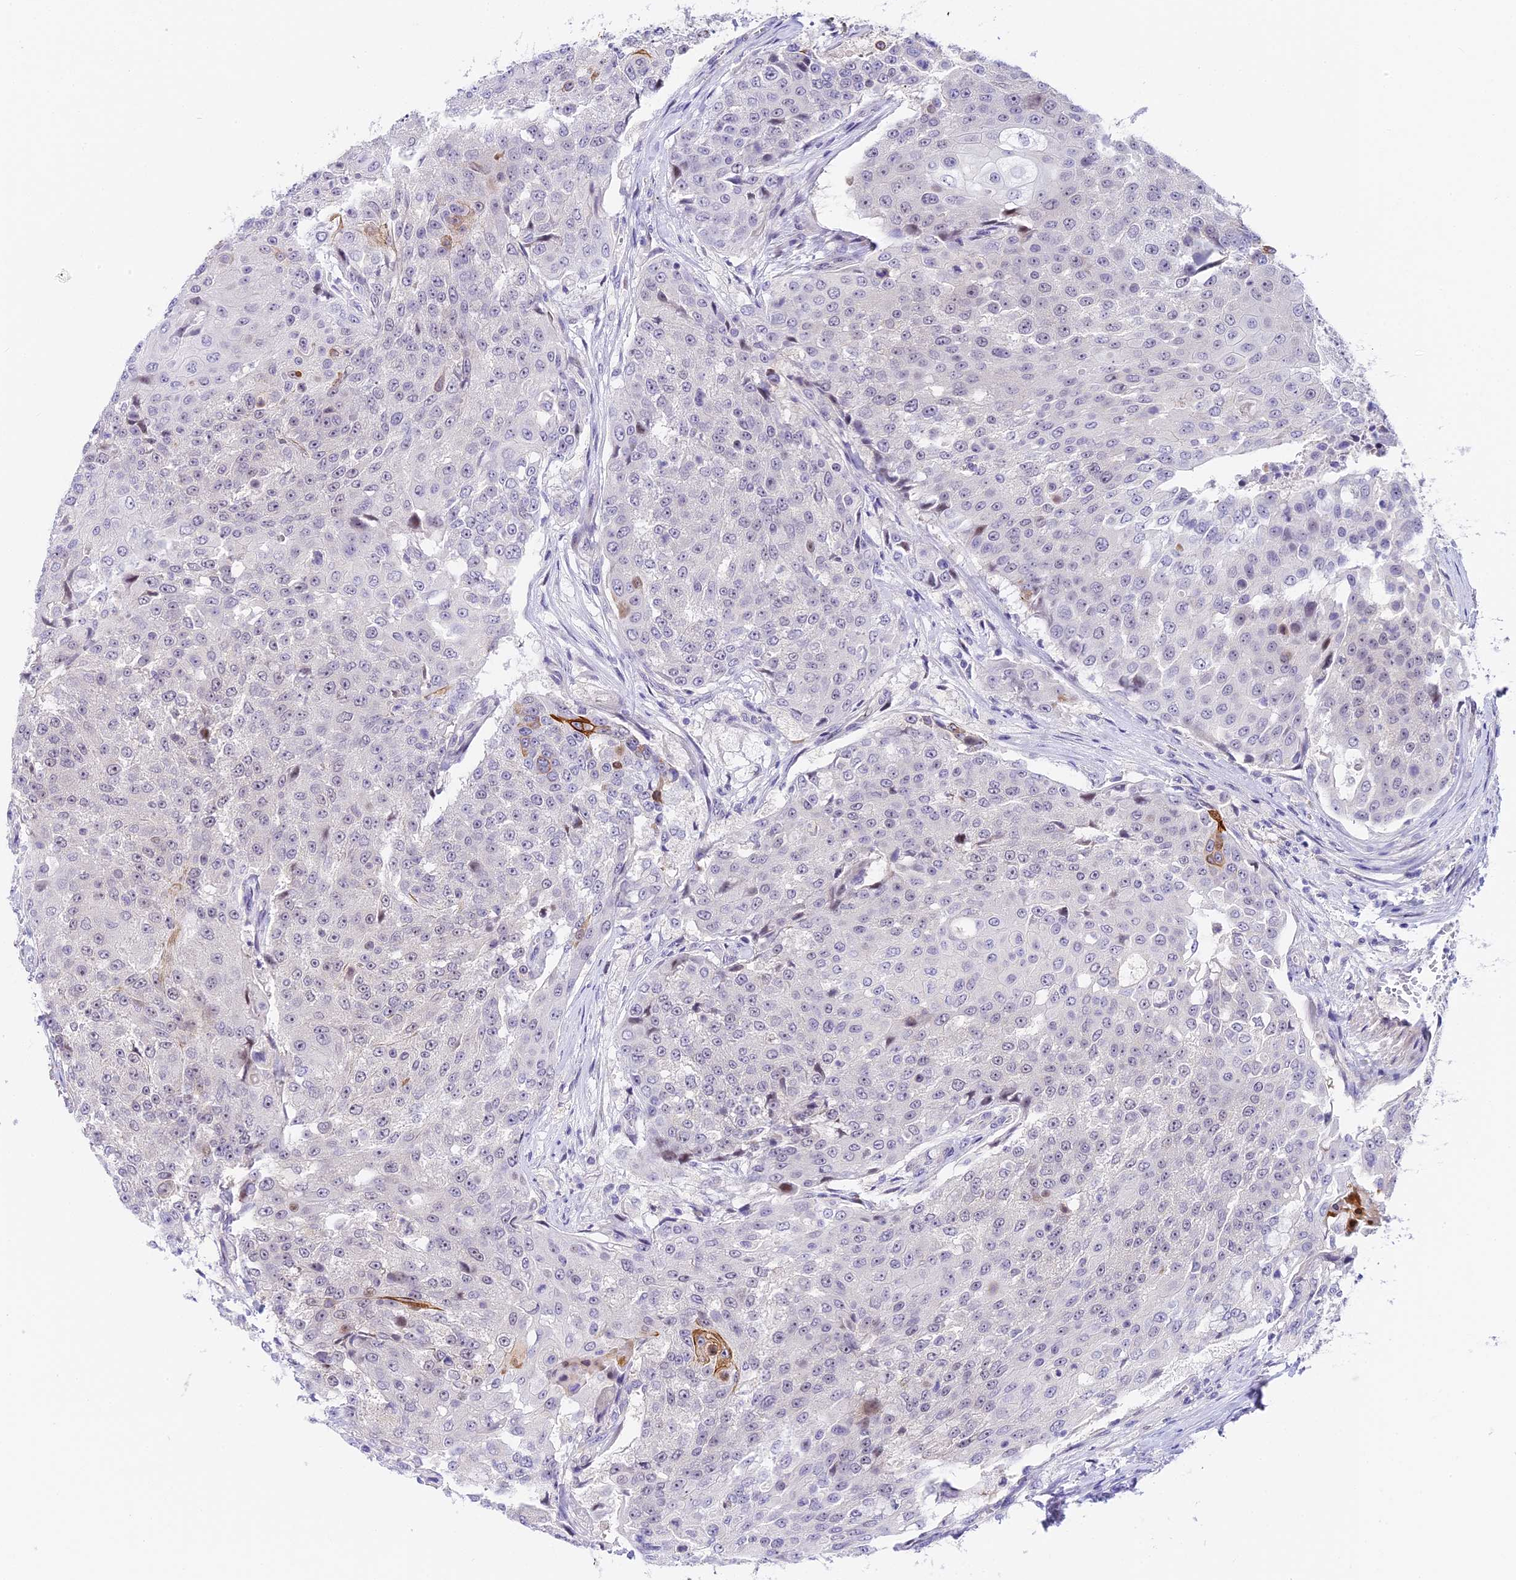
{"staining": {"intensity": "moderate", "quantity": "25%-75%", "location": "cytoplasmic/membranous"}, "tissue": "urothelial cancer", "cell_type": "Tumor cells", "image_type": "cancer", "snomed": [{"axis": "morphology", "description": "Urothelial carcinoma, High grade"}, {"axis": "topography", "description": "Urinary bladder"}], "caption": "A high-resolution histopathology image shows immunohistochemistry (IHC) staining of urothelial carcinoma (high-grade), which exhibits moderate cytoplasmic/membranous positivity in about 25%-75% of tumor cells. The staining is performed using DAB brown chromogen to label protein expression. The nuclei are counter-stained blue using hematoxylin.", "gene": "MIDN", "patient": {"sex": "female", "age": 63}}